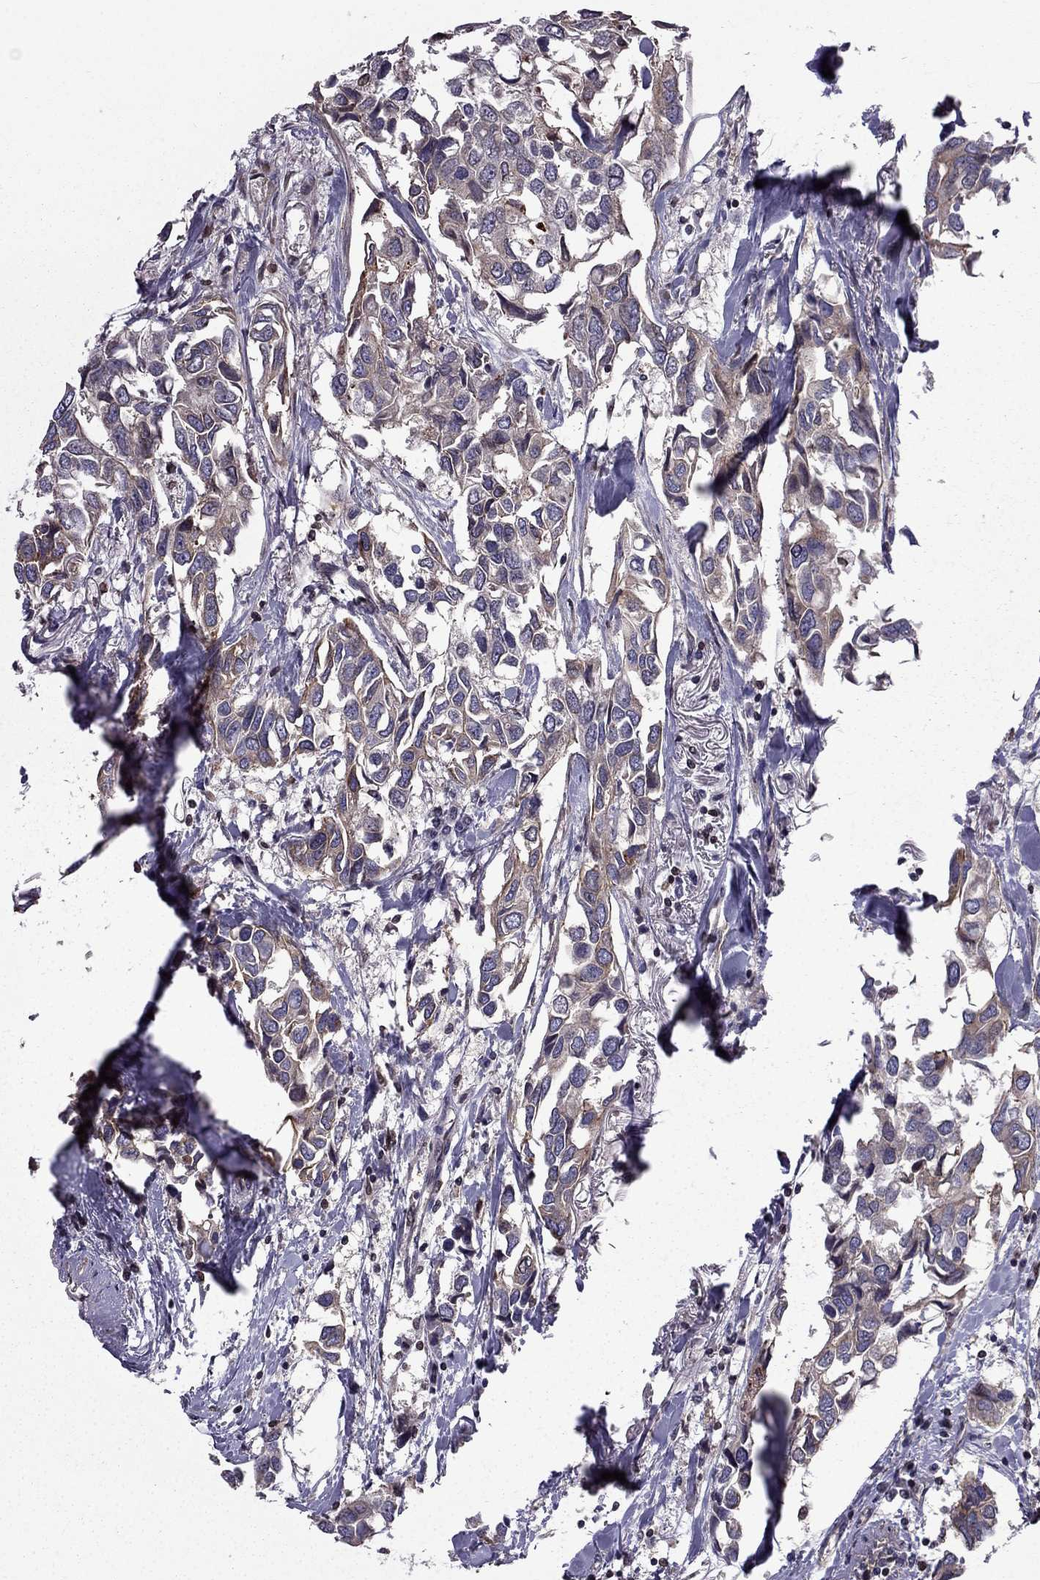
{"staining": {"intensity": "weak", "quantity": ">75%", "location": "cytoplasmic/membranous"}, "tissue": "breast cancer", "cell_type": "Tumor cells", "image_type": "cancer", "snomed": [{"axis": "morphology", "description": "Duct carcinoma"}, {"axis": "topography", "description": "Breast"}], "caption": "Weak cytoplasmic/membranous protein expression is seen in approximately >75% of tumor cells in breast intraductal carcinoma.", "gene": "CDC42BPA", "patient": {"sex": "female", "age": 83}}